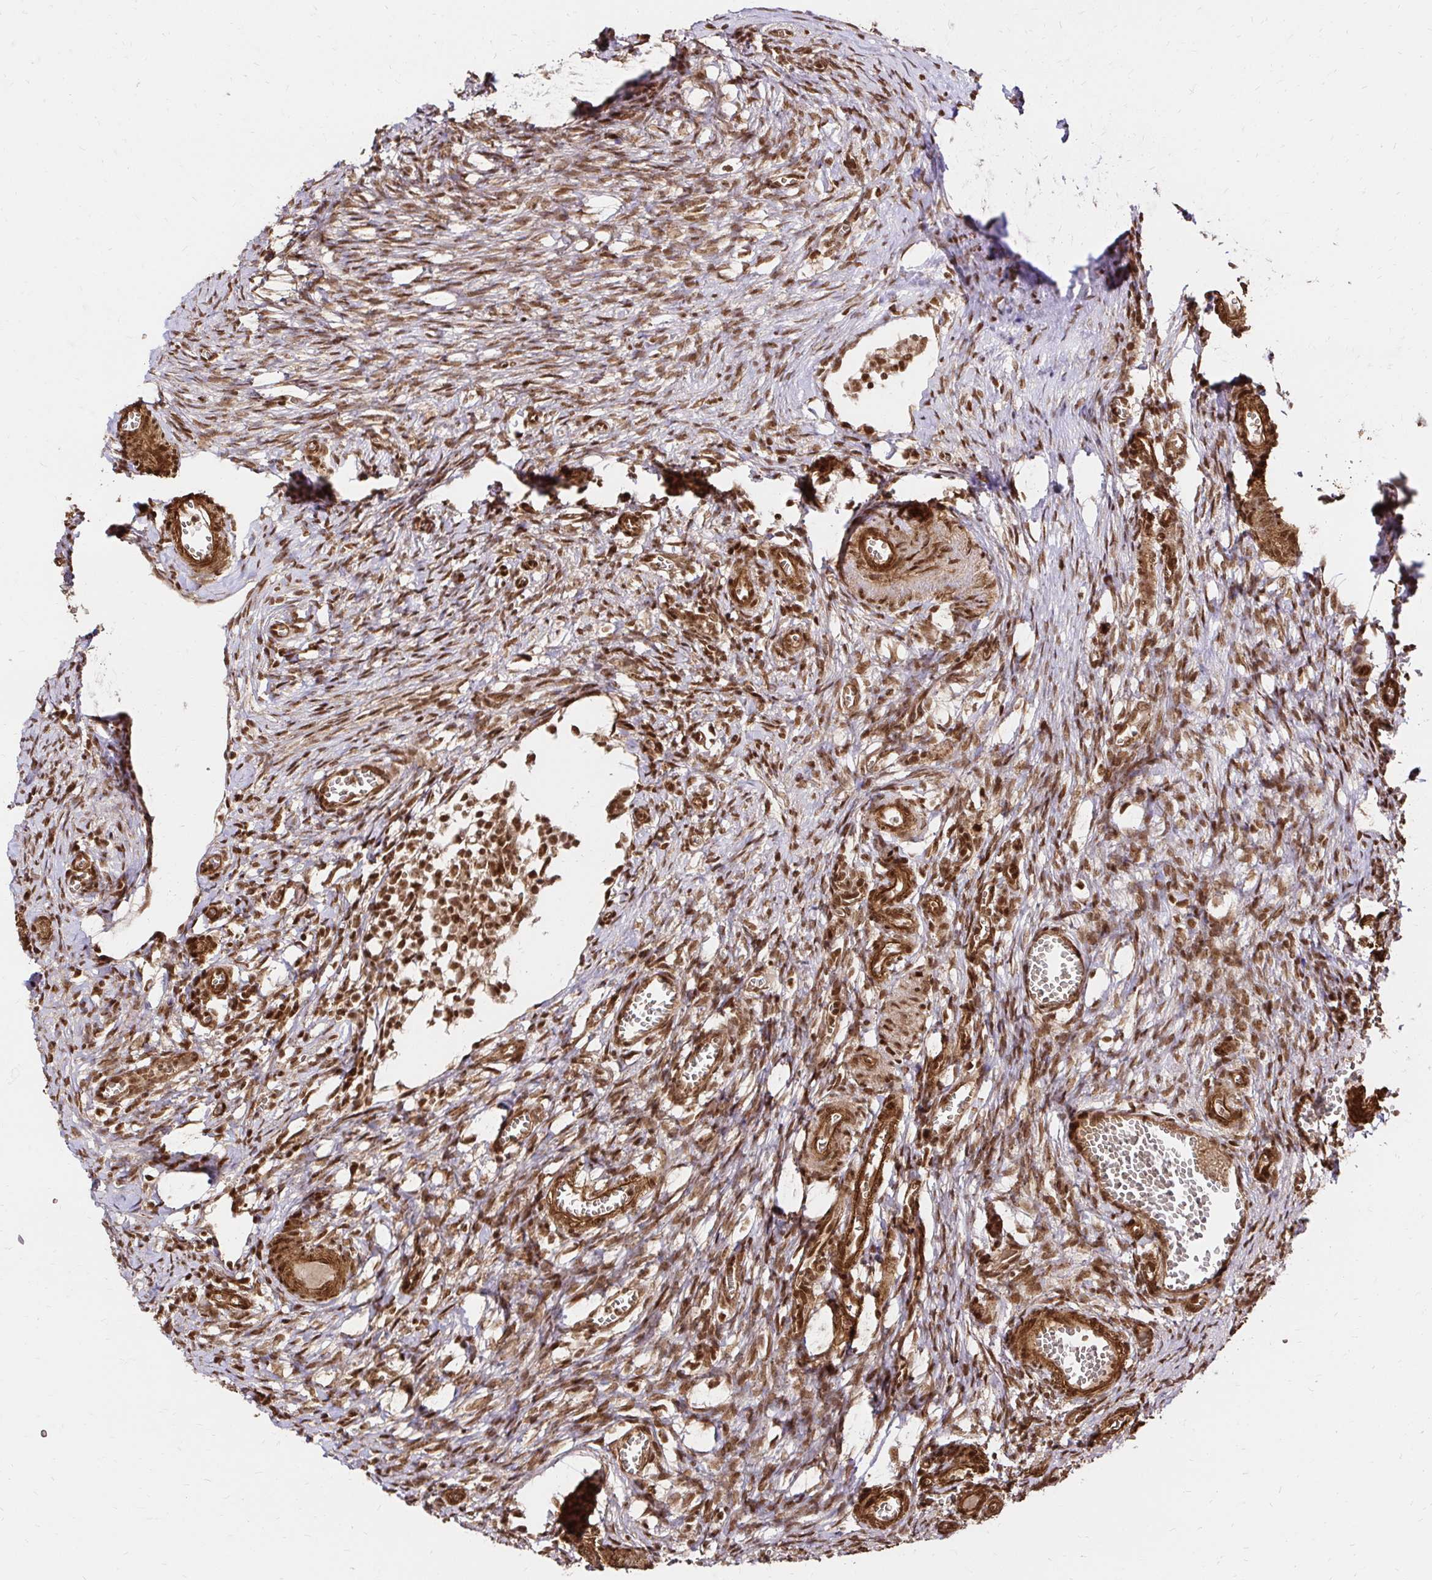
{"staining": {"intensity": "strong", "quantity": ">75%", "location": "cytoplasmic/membranous,nuclear"}, "tissue": "ovary", "cell_type": "Follicle cells", "image_type": "normal", "snomed": [{"axis": "morphology", "description": "Normal tissue, NOS"}, {"axis": "topography", "description": "Ovary"}], "caption": "Immunohistochemical staining of unremarkable human ovary demonstrates strong cytoplasmic/membranous,nuclear protein expression in approximately >75% of follicle cells.", "gene": "GLYR1", "patient": {"sex": "female", "age": 41}}